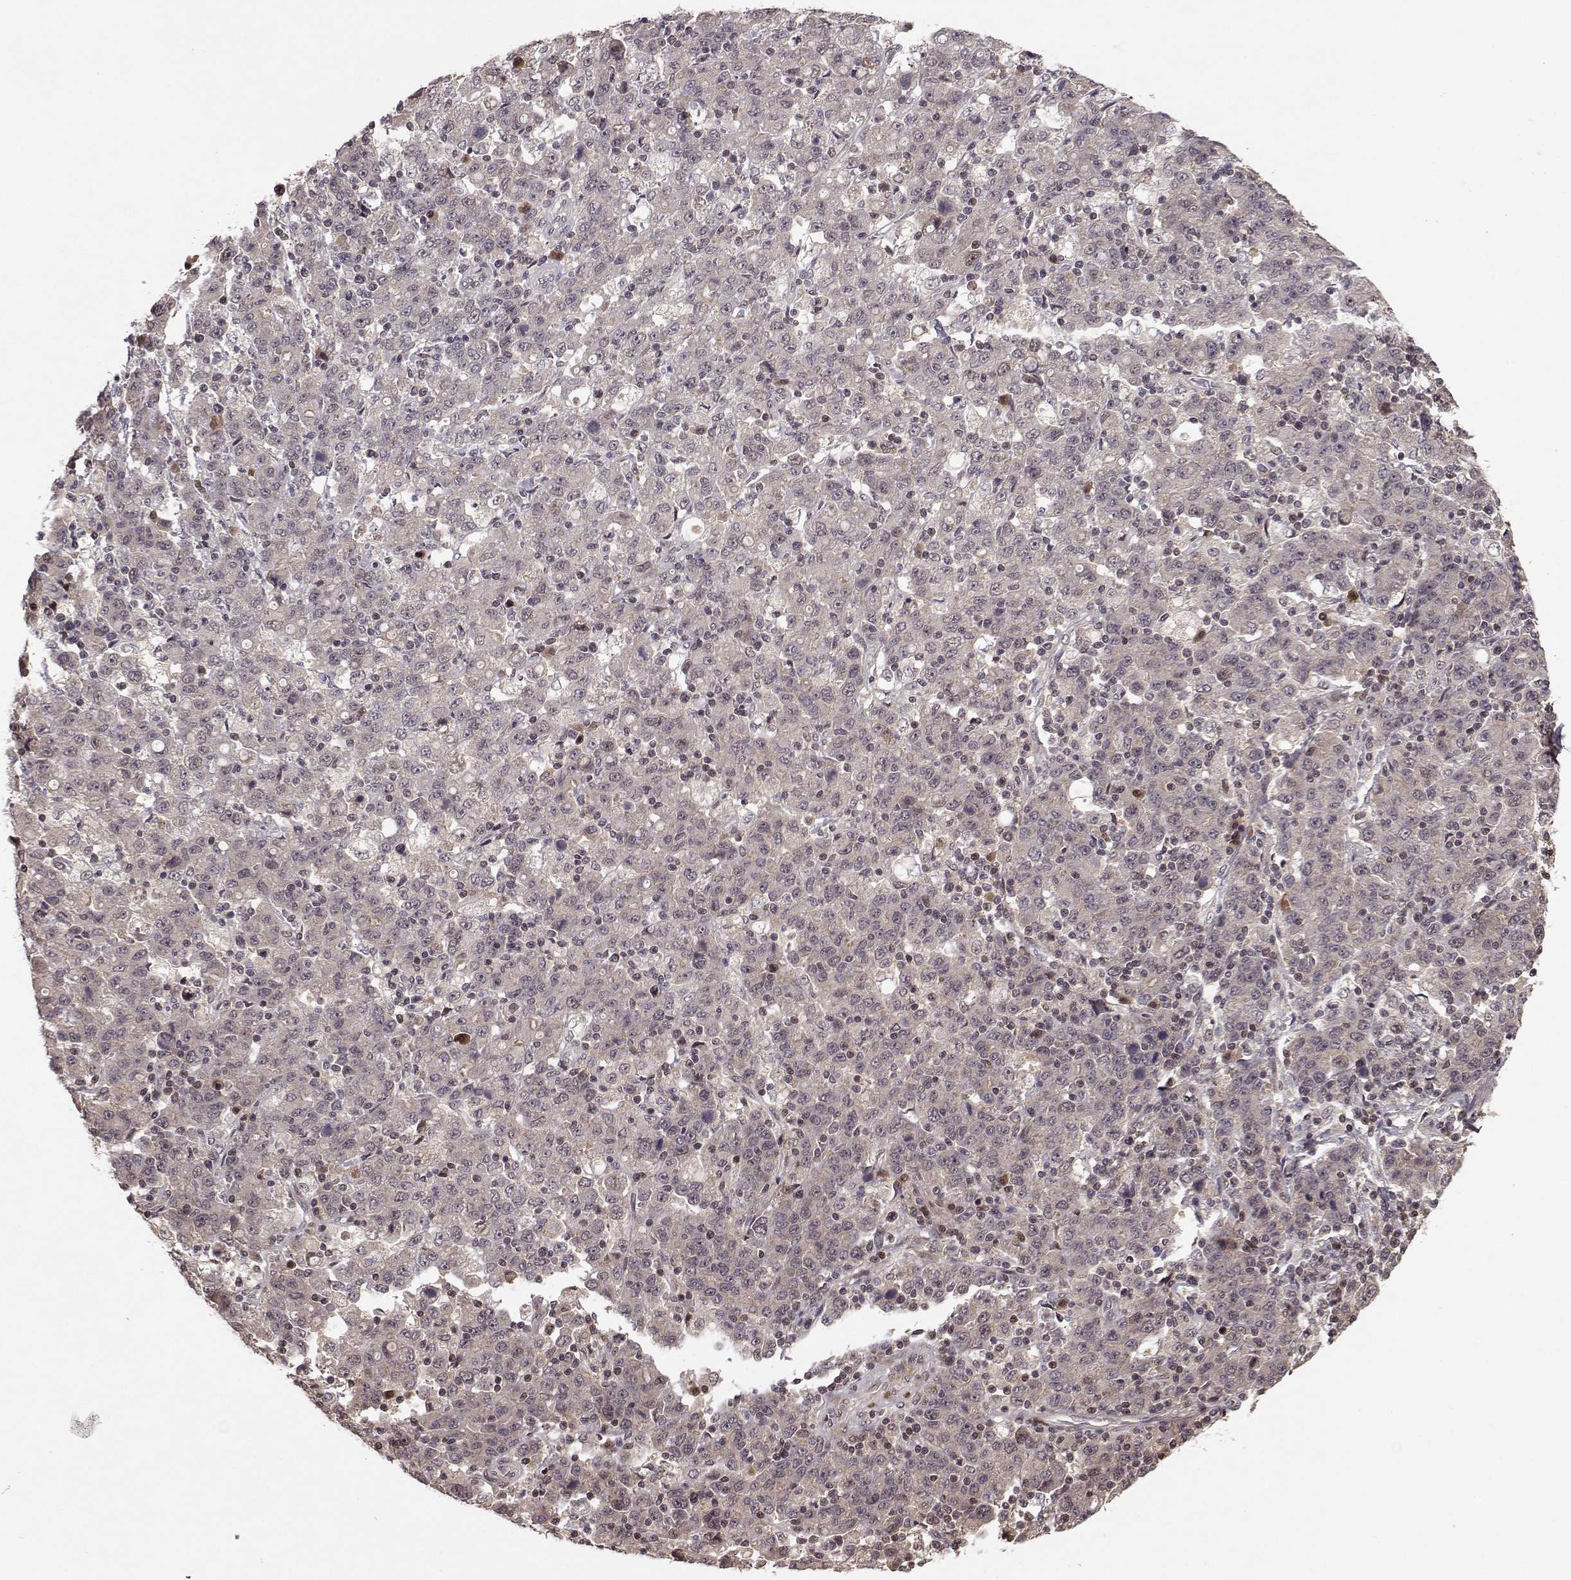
{"staining": {"intensity": "negative", "quantity": "none", "location": "none"}, "tissue": "stomach cancer", "cell_type": "Tumor cells", "image_type": "cancer", "snomed": [{"axis": "morphology", "description": "Adenocarcinoma, NOS"}, {"axis": "topography", "description": "Stomach, upper"}], "caption": "Tumor cells are negative for protein expression in human stomach cancer.", "gene": "PLEKHG3", "patient": {"sex": "male", "age": 69}}